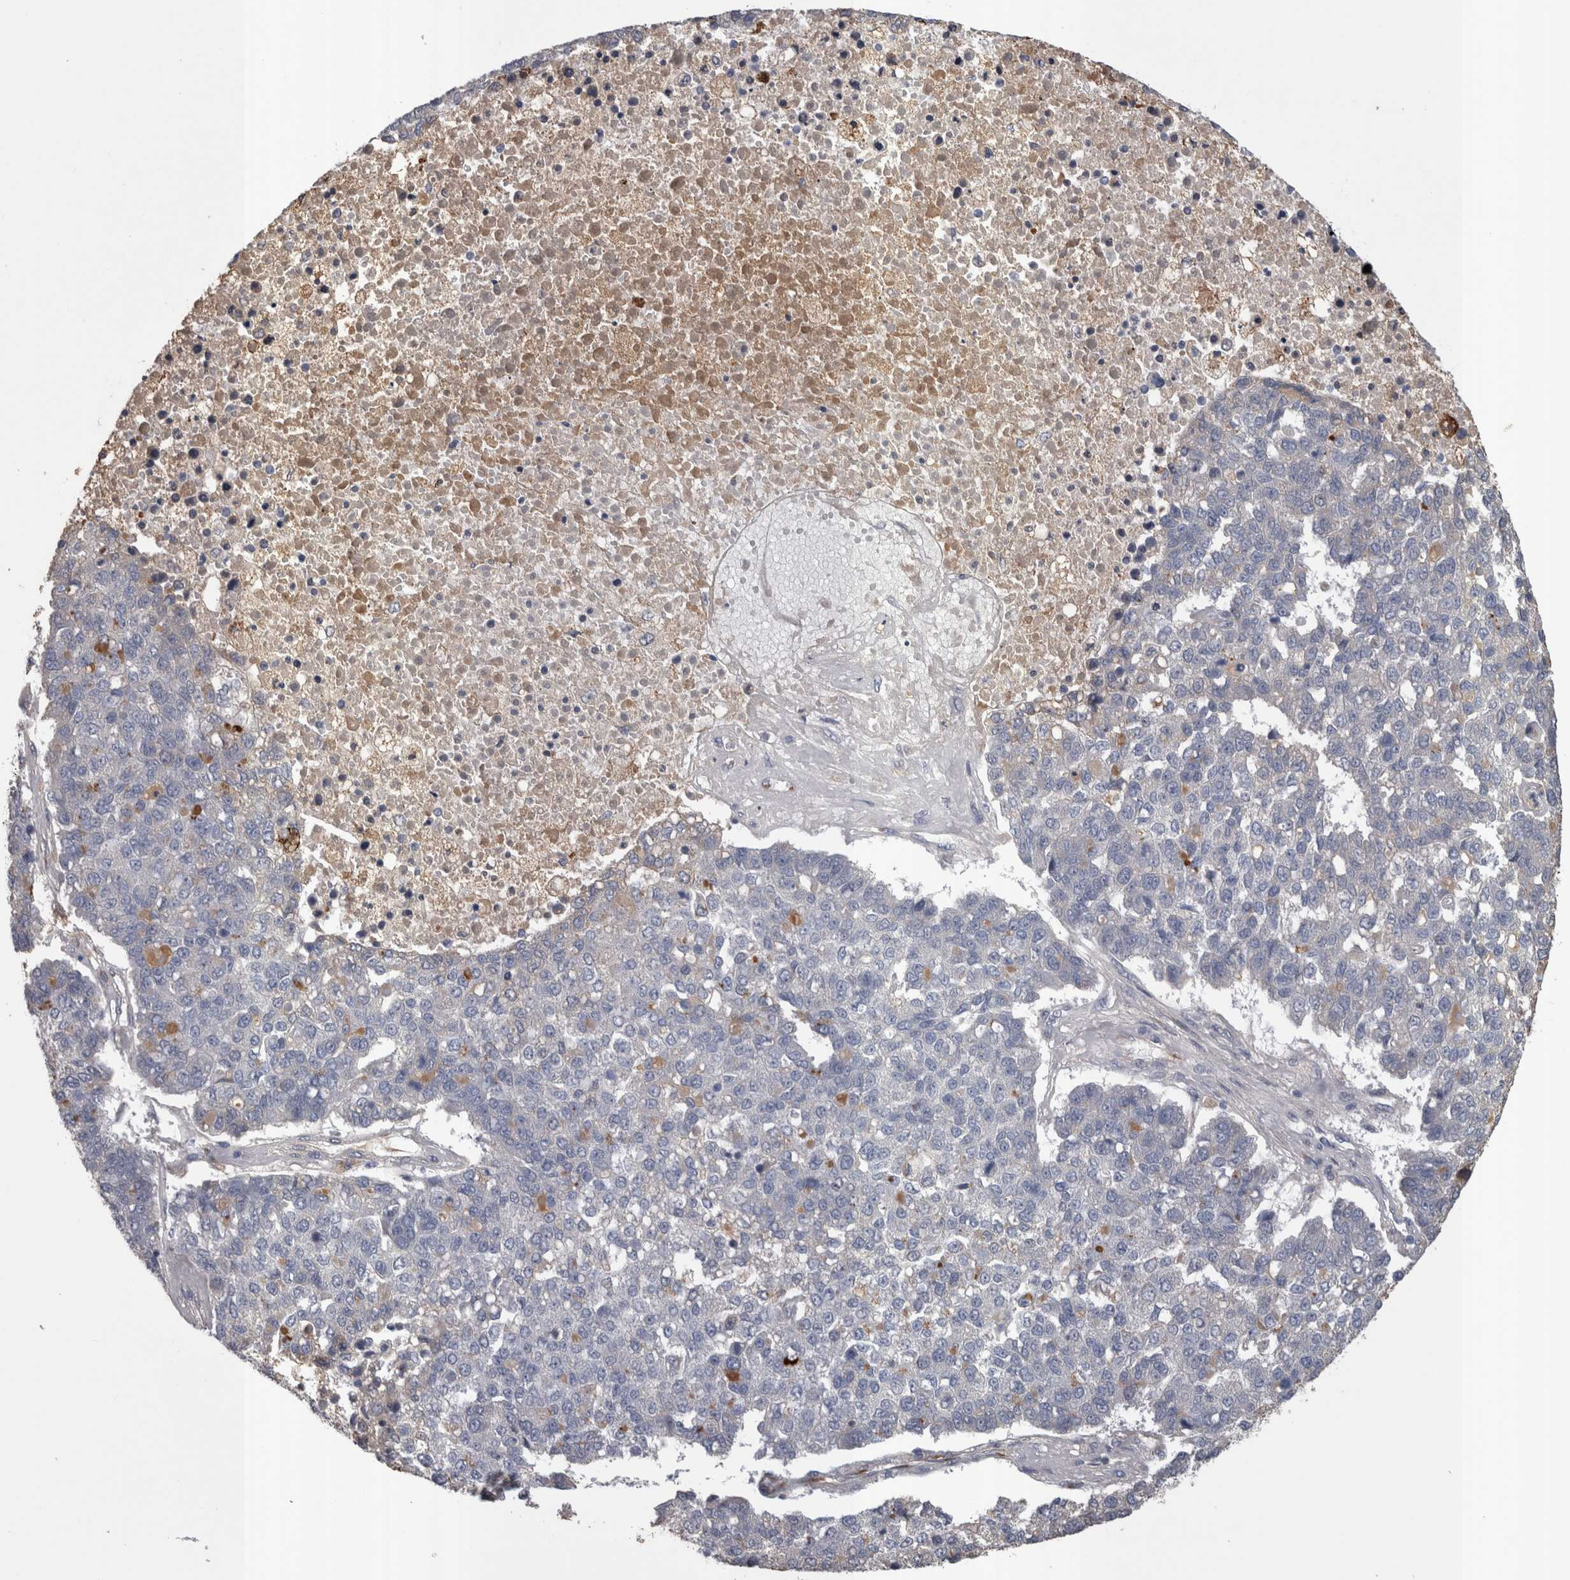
{"staining": {"intensity": "negative", "quantity": "none", "location": "none"}, "tissue": "pancreatic cancer", "cell_type": "Tumor cells", "image_type": "cancer", "snomed": [{"axis": "morphology", "description": "Adenocarcinoma, NOS"}, {"axis": "topography", "description": "Pancreas"}], "caption": "Photomicrograph shows no protein staining in tumor cells of pancreatic cancer tissue.", "gene": "STC1", "patient": {"sex": "female", "age": 61}}